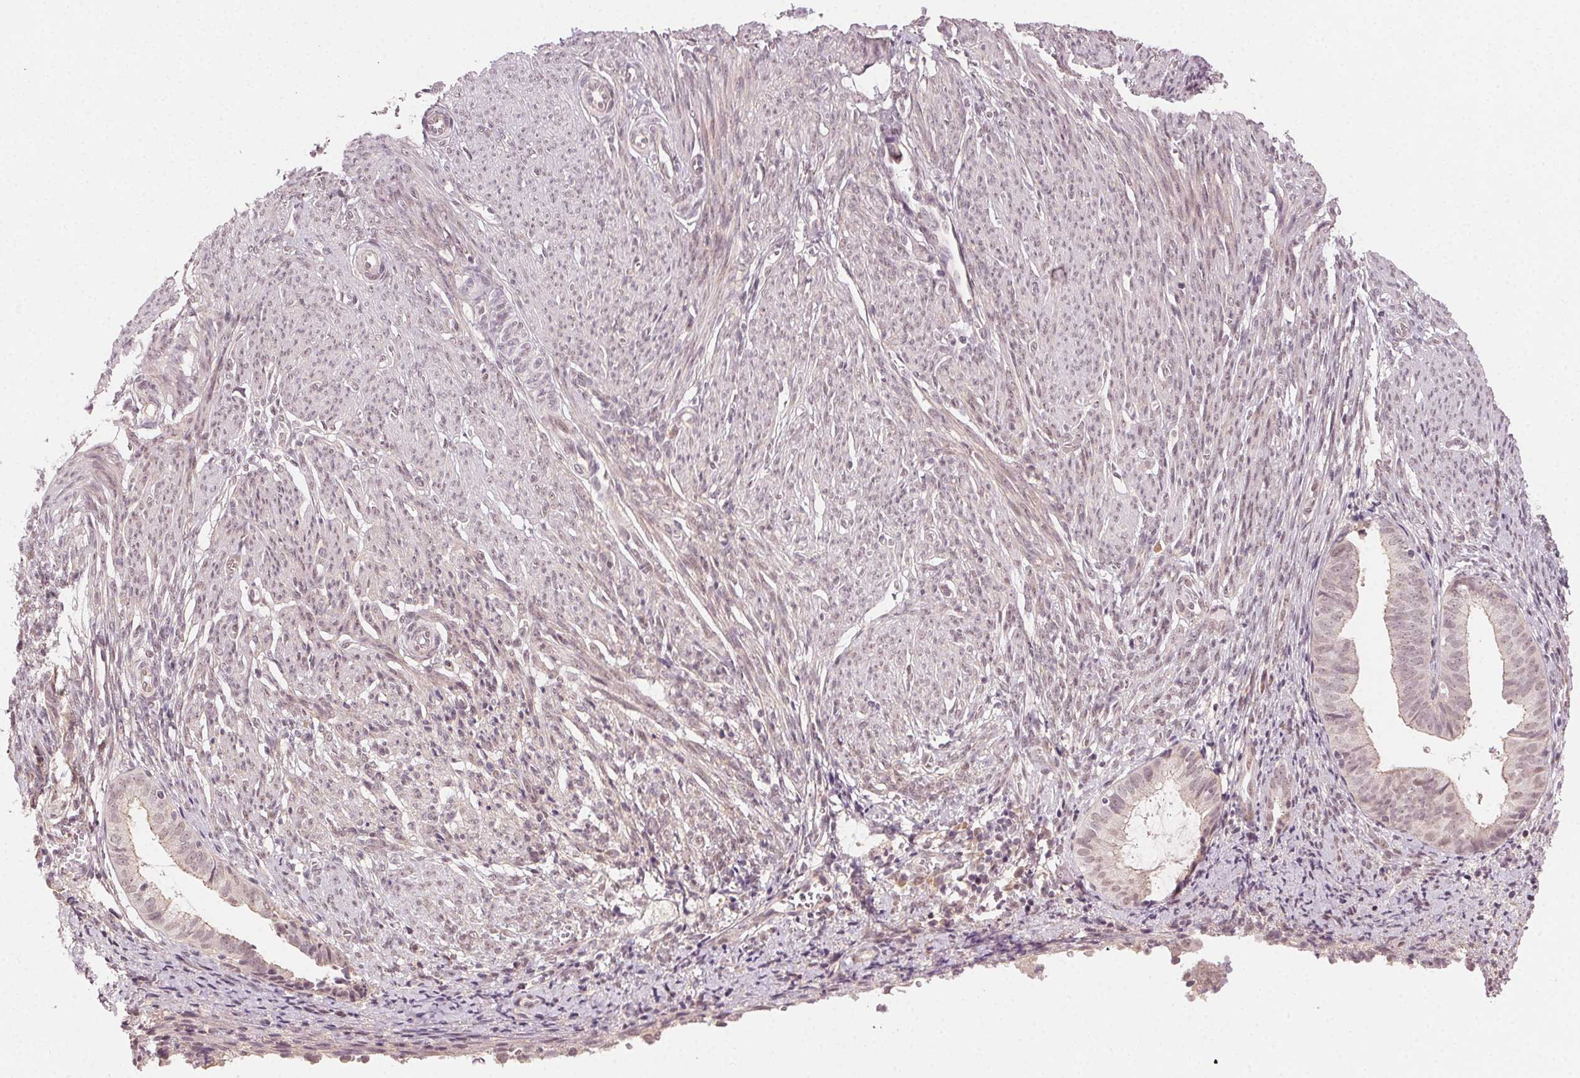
{"staining": {"intensity": "weak", "quantity": ">75%", "location": "nuclear"}, "tissue": "endometrium", "cell_type": "Cells in endometrial stroma", "image_type": "normal", "snomed": [{"axis": "morphology", "description": "Normal tissue, NOS"}, {"axis": "topography", "description": "Endometrium"}], "caption": "Immunohistochemistry histopathology image of benign human endometrium stained for a protein (brown), which shows low levels of weak nuclear positivity in approximately >75% of cells in endometrial stroma.", "gene": "TUB", "patient": {"sex": "female", "age": 50}}